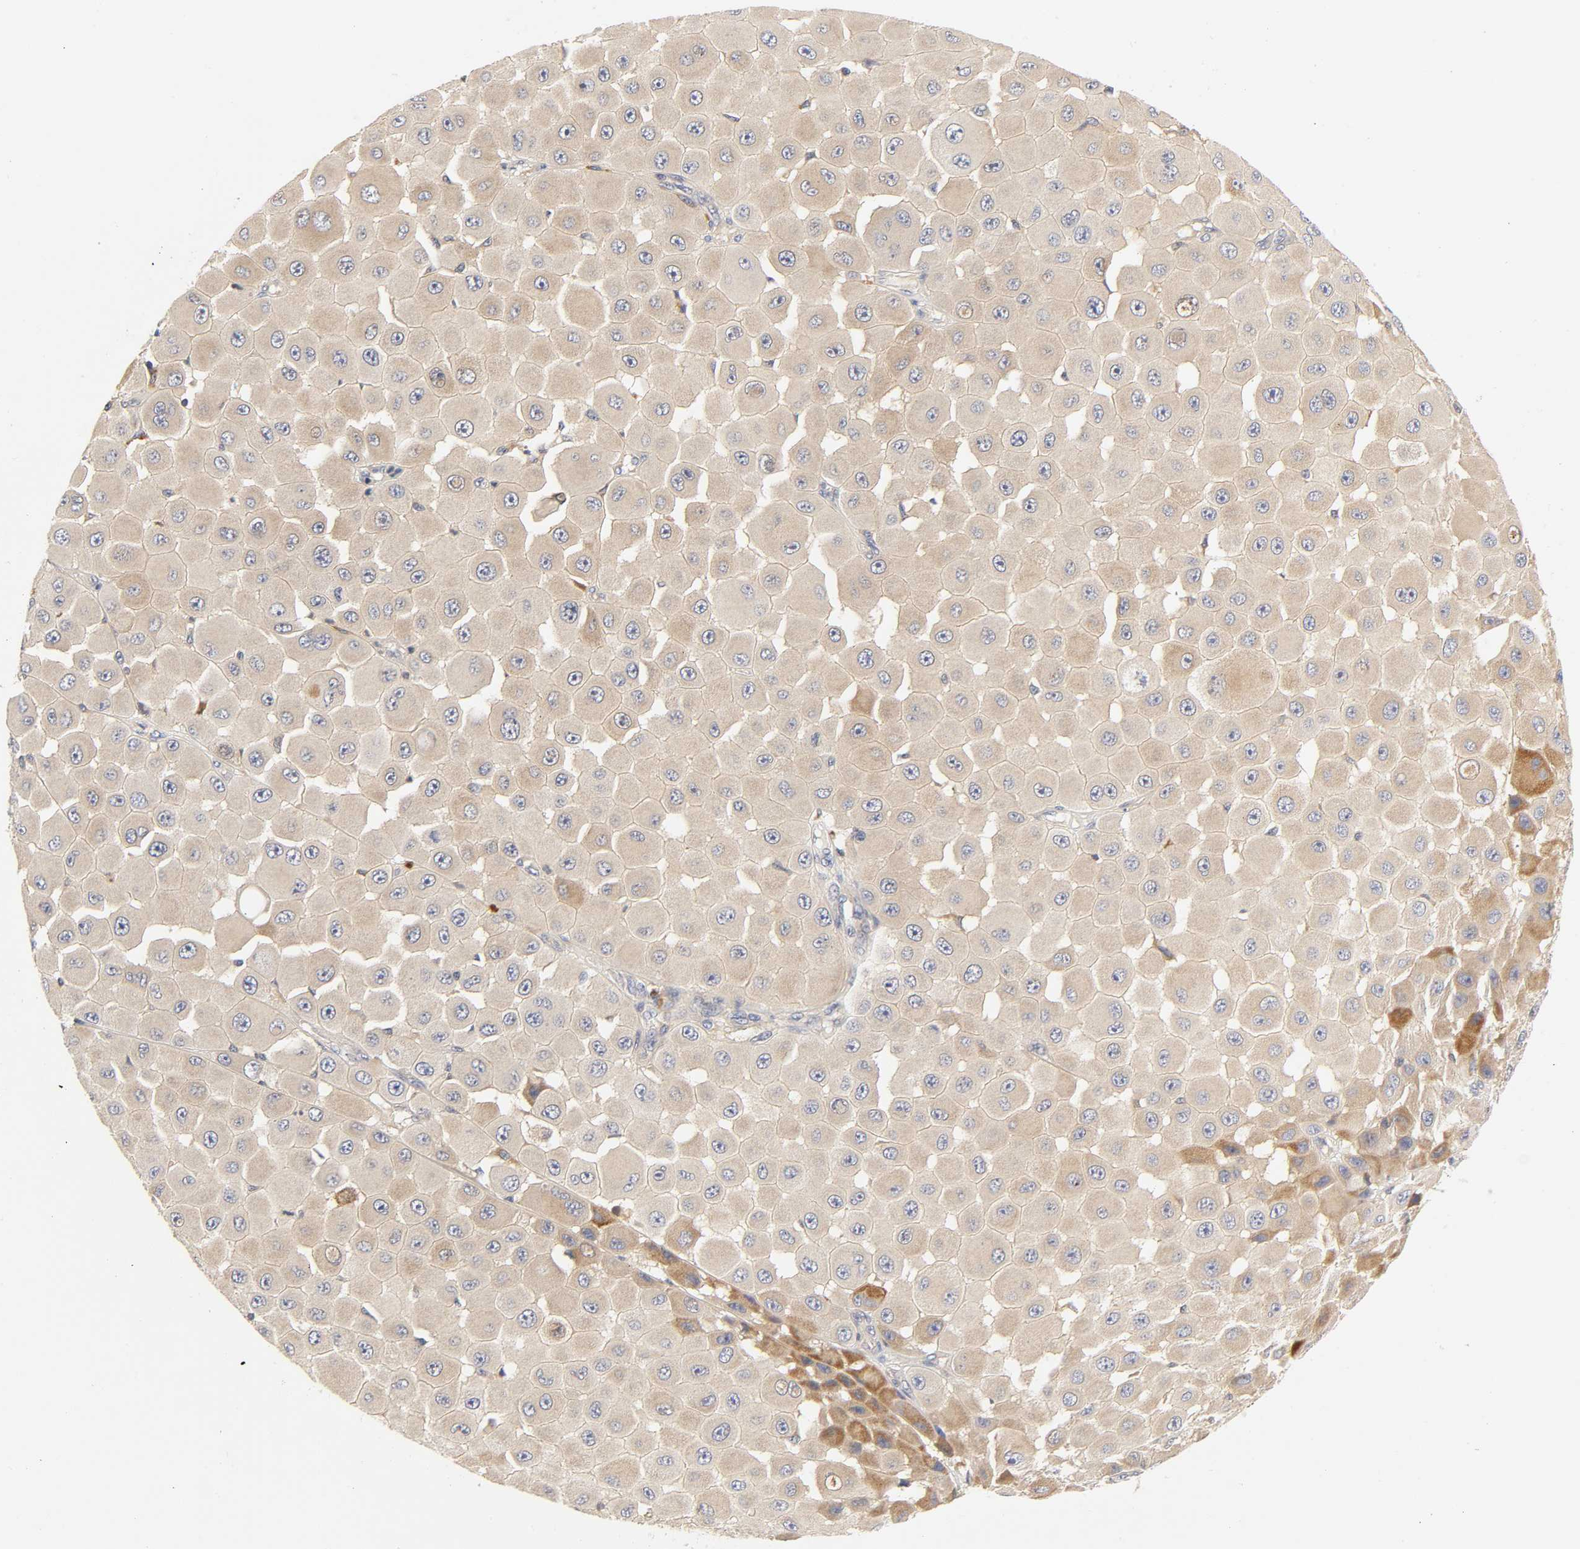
{"staining": {"intensity": "weak", "quantity": ">75%", "location": "cytoplasmic/membranous"}, "tissue": "melanoma", "cell_type": "Tumor cells", "image_type": "cancer", "snomed": [{"axis": "morphology", "description": "Malignant melanoma, NOS"}, {"axis": "topography", "description": "Skin"}], "caption": "The micrograph displays immunohistochemical staining of melanoma. There is weak cytoplasmic/membranous positivity is present in approximately >75% of tumor cells.", "gene": "RHOA", "patient": {"sex": "female", "age": 81}}